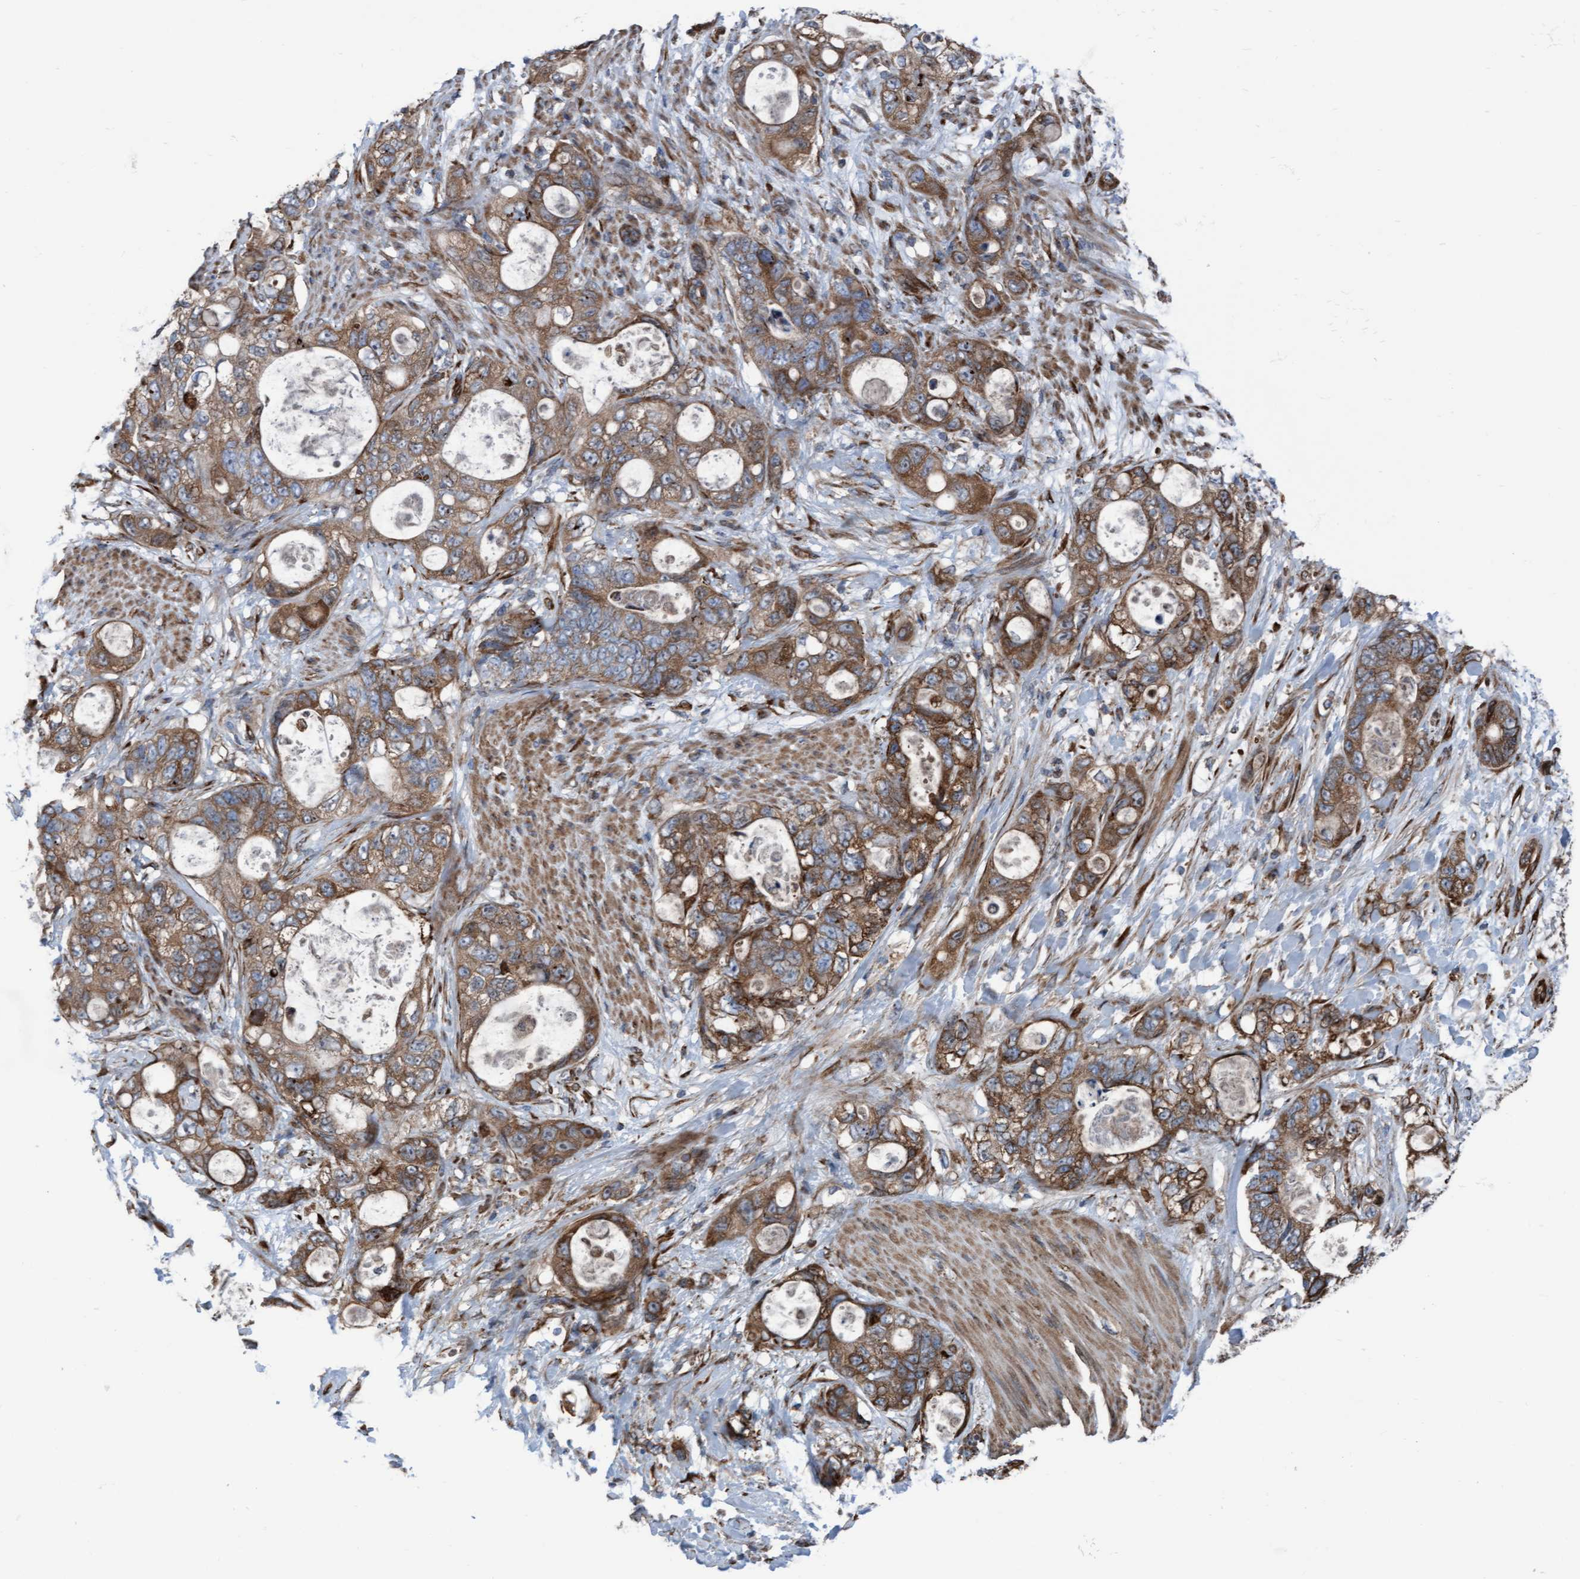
{"staining": {"intensity": "moderate", "quantity": ">75%", "location": "cytoplasmic/membranous"}, "tissue": "stomach cancer", "cell_type": "Tumor cells", "image_type": "cancer", "snomed": [{"axis": "morphology", "description": "Normal tissue, NOS"}, {"axis": "morphology", "description": "Adenocarcinoma, NOS"}, {"axis": "topography", "description": "Stomach"}], "caption": "Immunohistochemical staining of adenocarcinoma (stomach) reveals moderate cytoplasmic/membranous protein staining in approximately >75% of tumor cells.", "gene": "RAP1GAP2", "patient": {"sex": "female", "age": 89}}